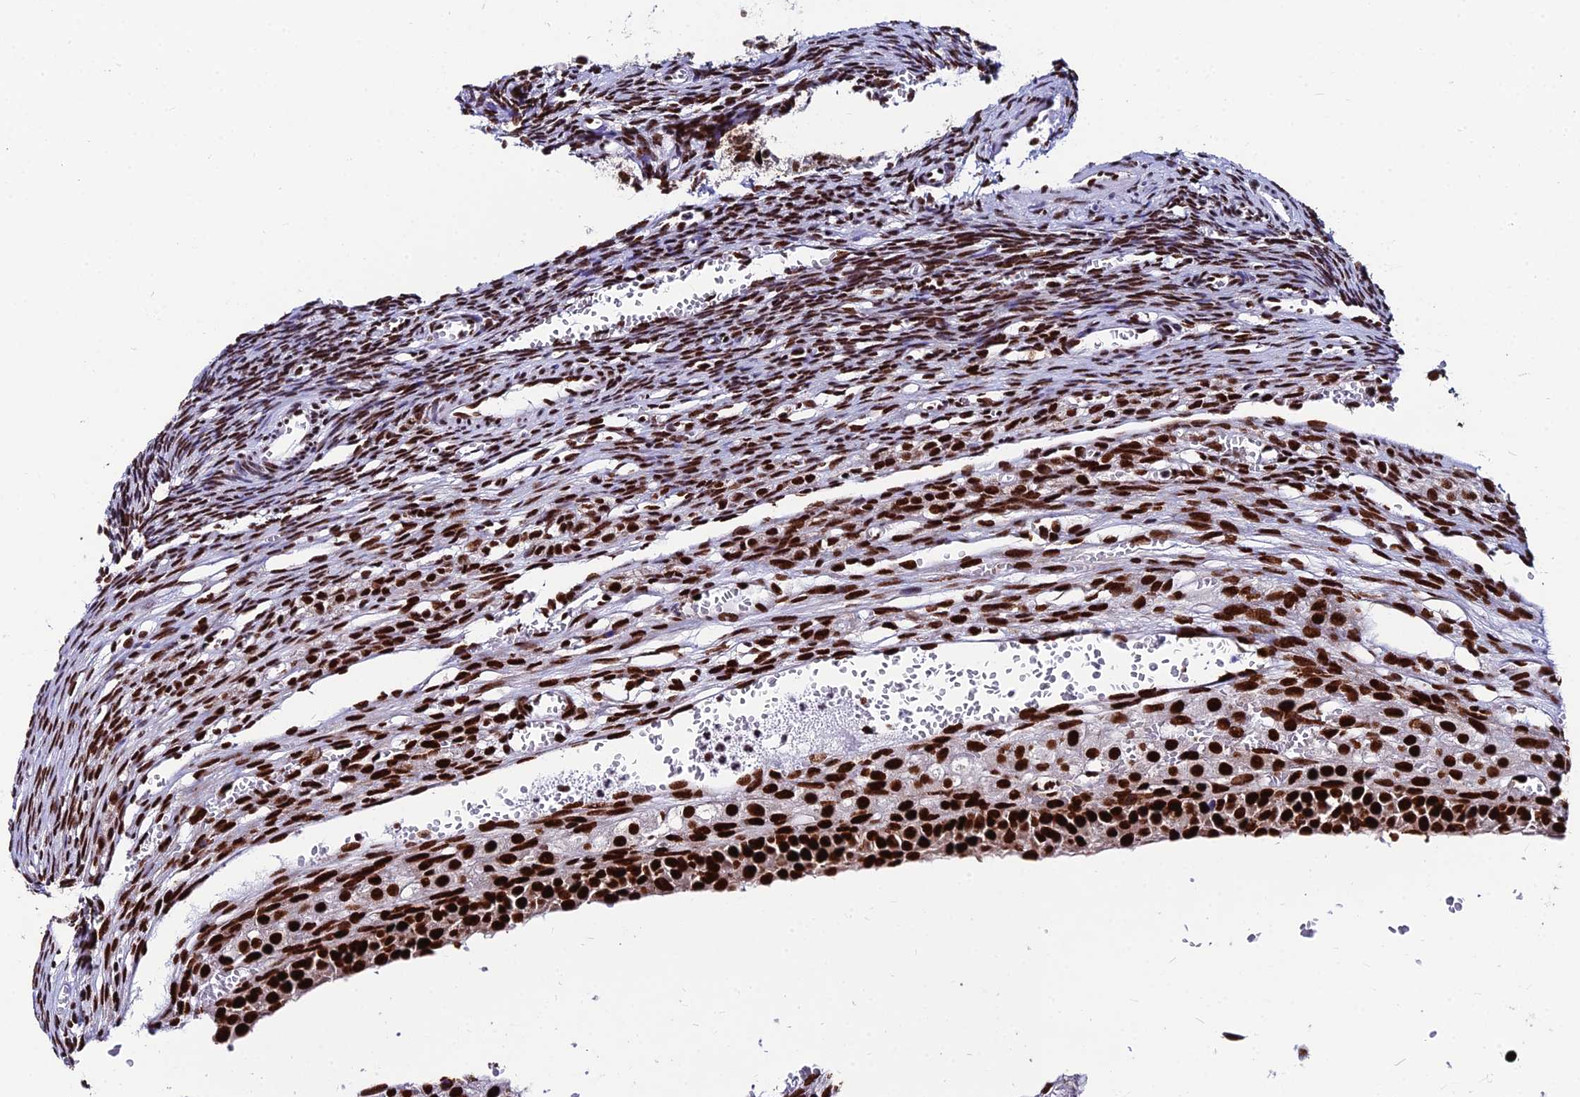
{"staining": {"intensity": "strong", "quantity": ">75%", "location": "nuclear"}, "tissue": "ovary", "cell_type": "Ovarian stroma cells", "image_type": "normal", "snomed": [{"axis": "morphology", "description": "Normal tissue, NOS"}, {"axis": "topography", "description": "Ovary"}], "caption": "High-power microscopy captured an immunohistochemistry (IHC) image of unremarkable ovary, revealing strong nuclear expression in approximately >75% of ovarian stroma cells. The protein of interest is stained brown, and the nuclei are stained in blue (DAB IHC with brightfield microscopy, high magnification).", "gene": "HNRNPH1", "patient": {"sex": "female", "age": 39}}